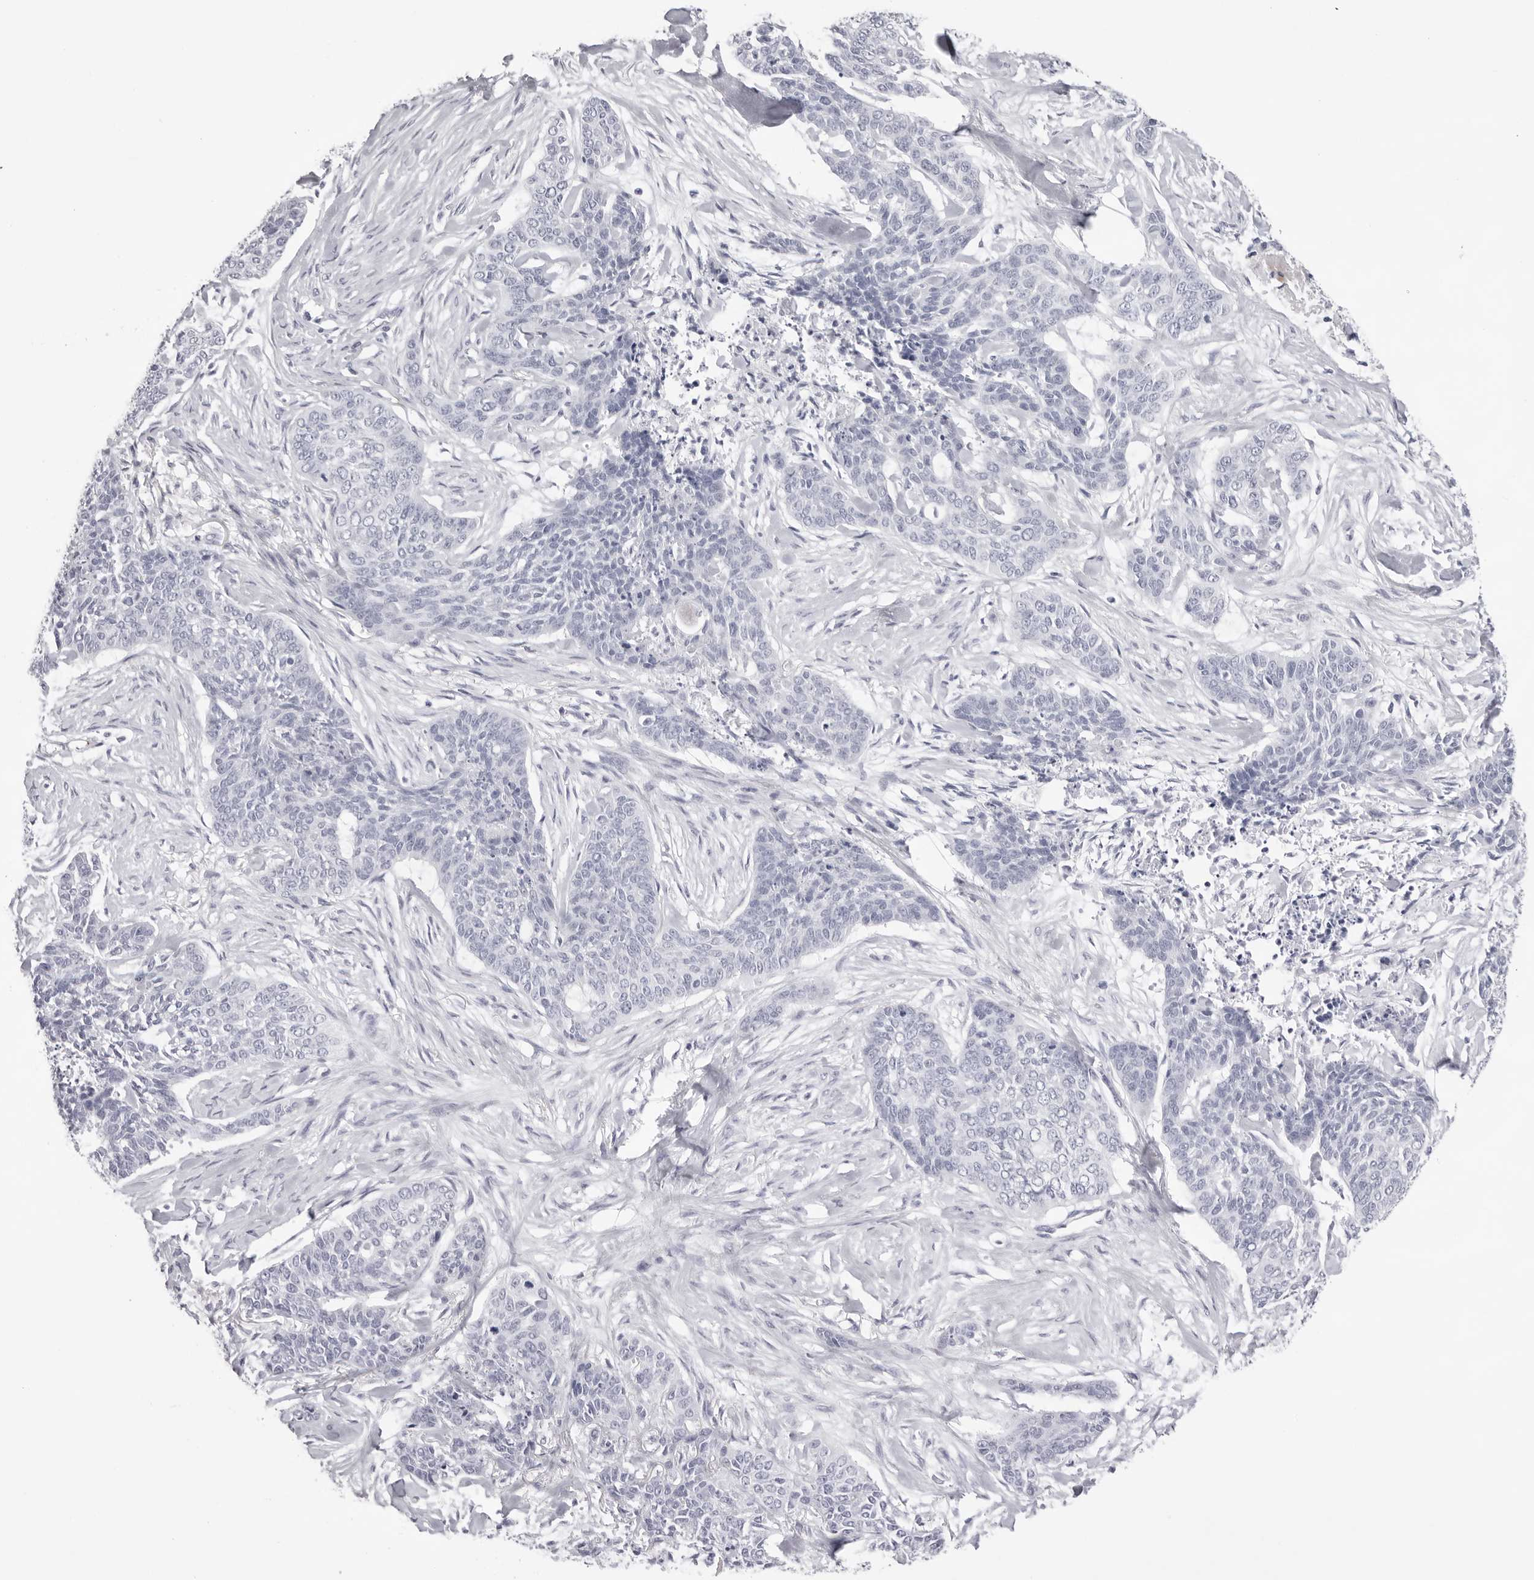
{"staining": {"intensity": "negative", "quantity": "none", "location": "none"}, "tissue": "skin cancer", "cell_type": "Tumor cells", "image_type": "cancer", "snomed": [{"axis": "morphology", "description": "Basal cell carcinoma"}, {"axis": "topography", "description": "Skin"}], "caption": "Immunohistochemical staining of human basal cell carcinoma (skin) shows no significant staining in tumor cells. (DAB (3,3'-diaminobenzidine) immunohistochemistry (IHC) visualized using brightfield microscopy, high magnification).", "gene": "SPTA1", "patient": {"sex": "female", "age": 64}}